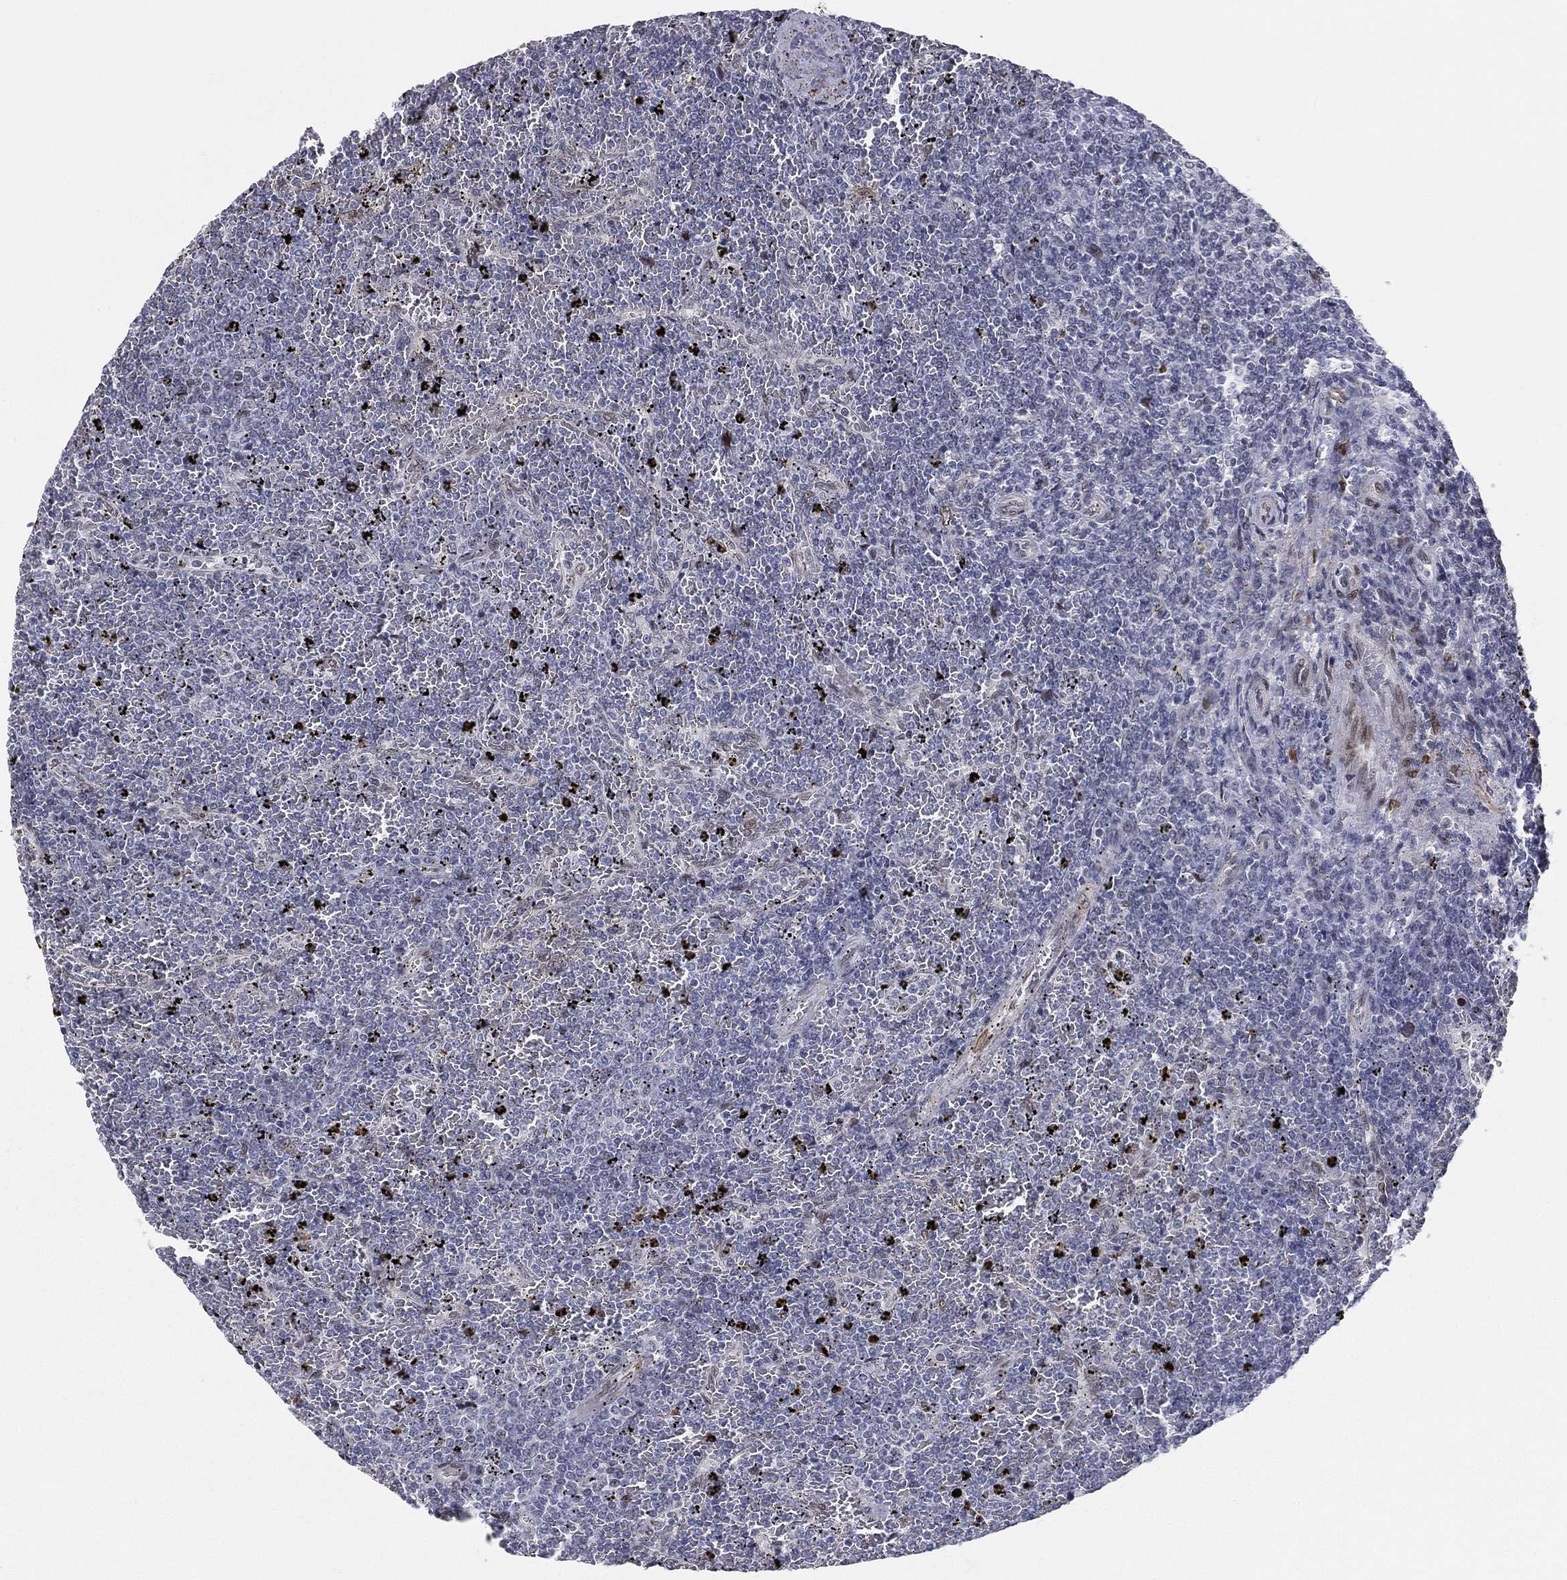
{"staining": {"intensity": "moderate", "quantity": "25%-75%", "location": "nuclear"}, "tissue": "lymphoma", "cell_type": "Tumor cells", "image_type": "cancer", "snomed": [{"axis": "morphology", "description": "Malignant lymphoma, non-Hodgkin's type, Low grade"}, {"axis": "topography", "description": "Spleen"}], "caption": "Tumor cells demonstrate medium levels of moderate nuclear positivity in about 25%-75% of cells in human malignant lymphoma, non-Hodgkin's type (low-grade). The protein of interest is stained brown, and the nuclei are stained in blue (DAB (3,3'-diaminobenzidine) IHC with brightfield microscopy, high magnification).", "gene": "LMNB1", "patient": {"sex": "female", "age": 77}}